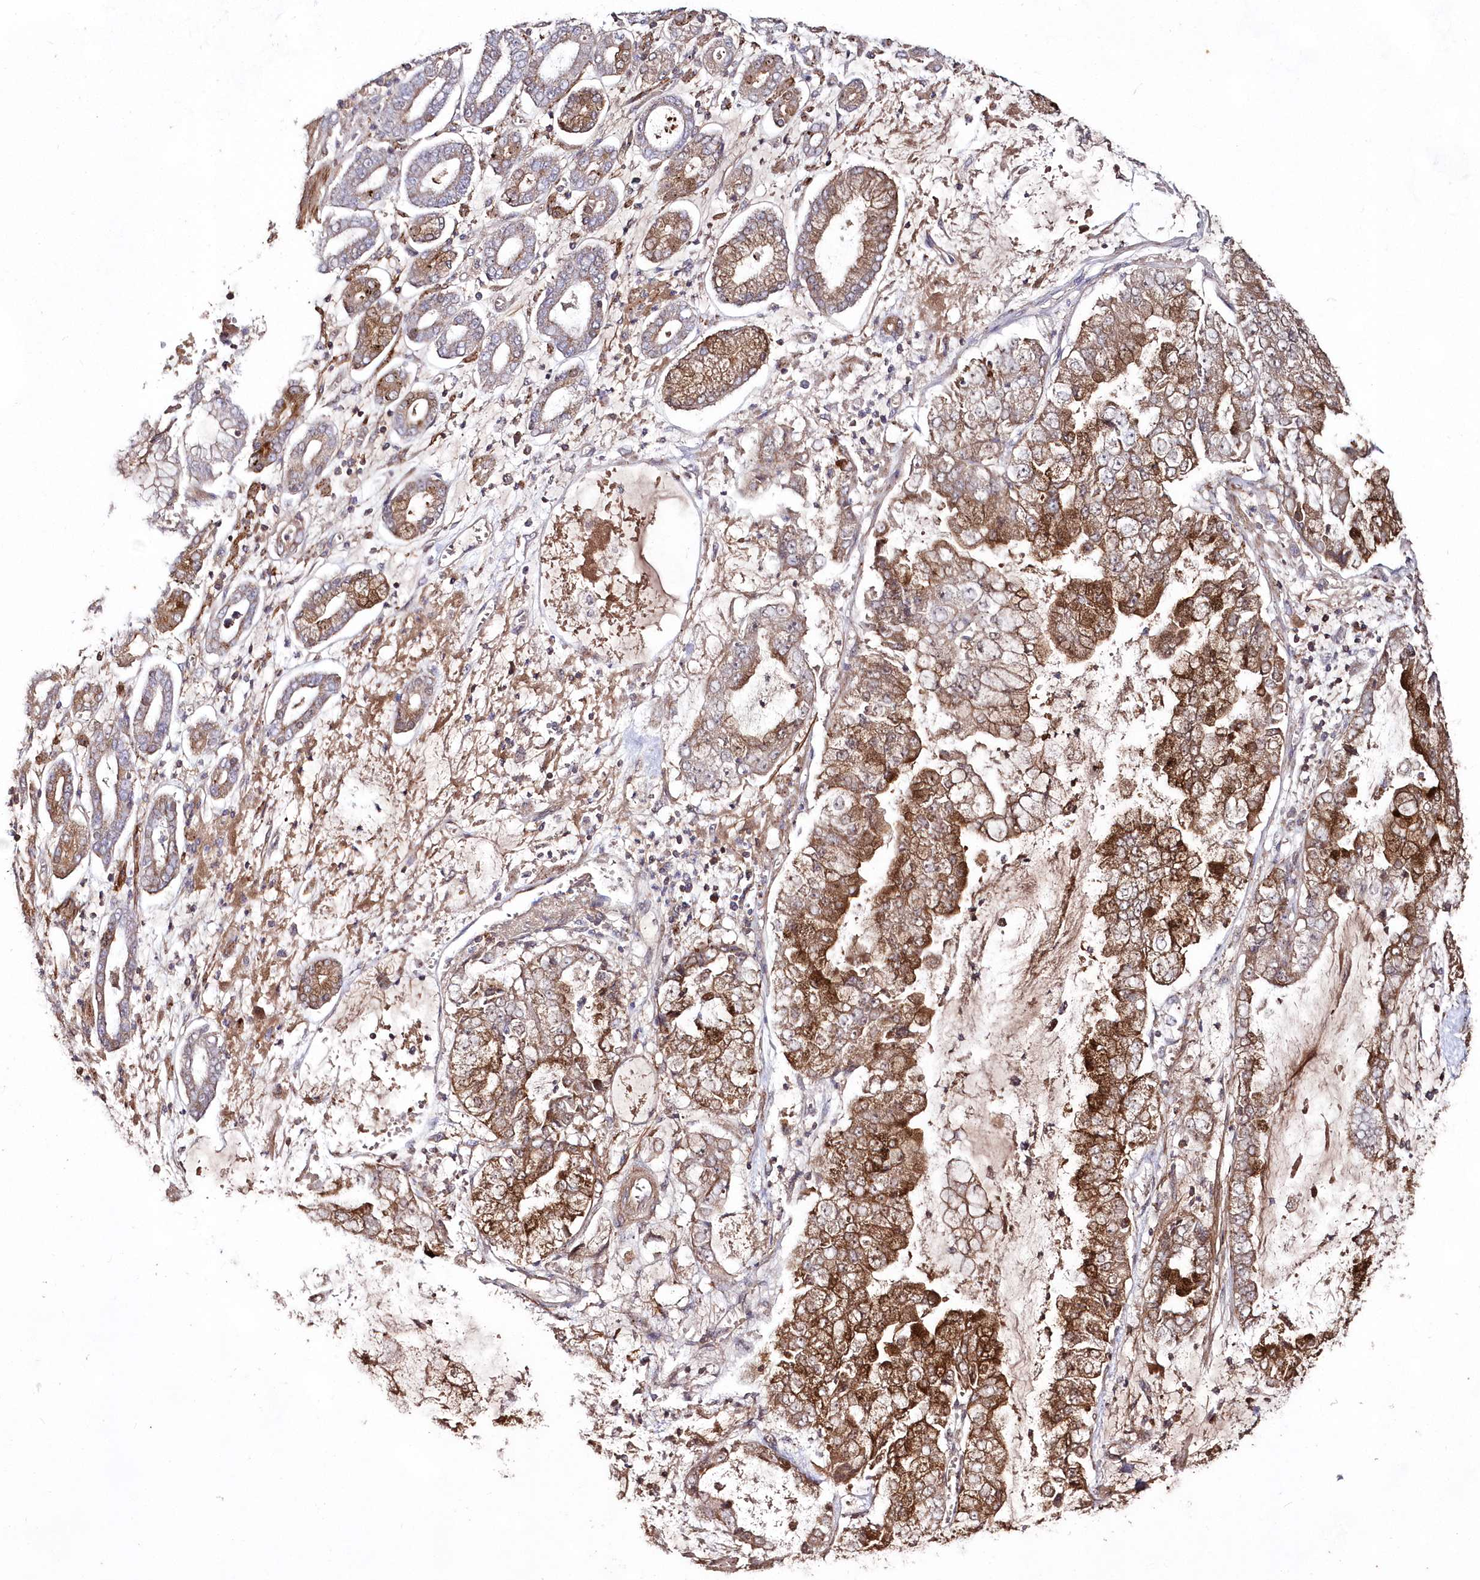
{"staining": {"intensity": "moderate", "quantity": ">75%", "location": "cytoplasmic/membranous"}, "tissue": "stomach cancer", "cell_type": "Tumor cells", "image_type": "cancer", "snomed": [{"axis": "morphology", "description": "Adenocarcinoma, NOS"}, {"axis": "topography", "description": "Stomach"}], "caption": "Immunohistochemistry staining of stomach cancer (adenocarcinoma), which demonstrates medium levels of moderate cytoplasmic/membranous expression in about >75% of tumor cells indicating moderate cytoplasmic/membranous protein staining. The staining was performed using DAB (brown) for protein detection and nuclei were counterstained in hematoxylin (blue).", "gene": "IMPA1", "patient": {"sex": "male", "age": 76}}